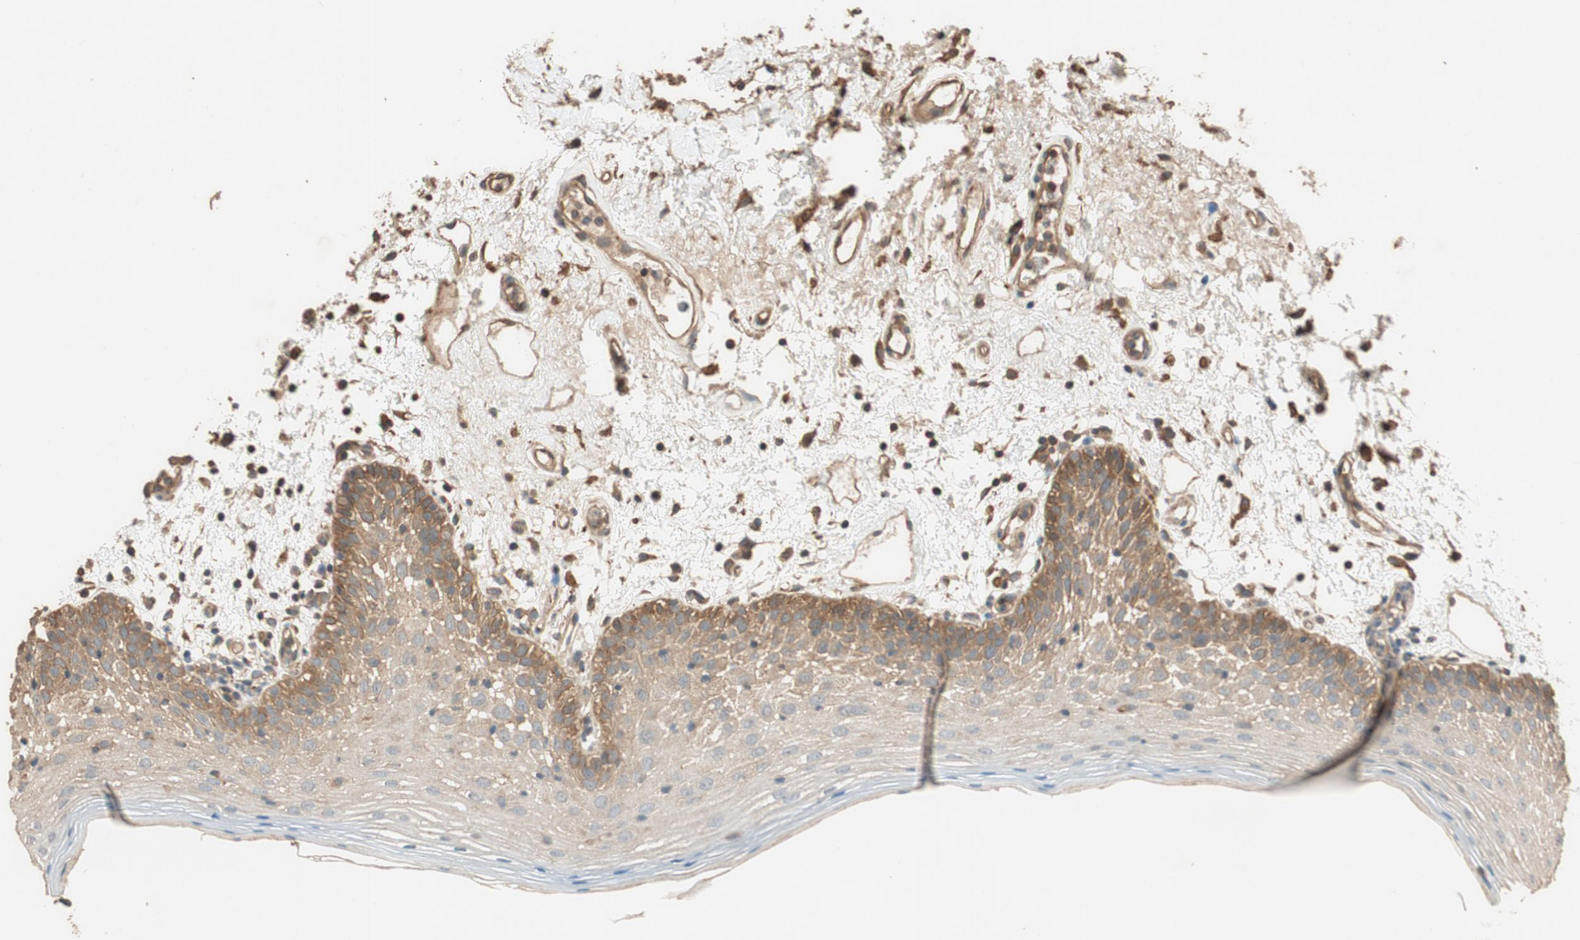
{"staining": {"intensity": "moderate", "quantity": "25%-75%", "location": "cytoplasmic/membranous"}, "tissue": "oral mucosa", "cell_type": "Squamous epithelial cells", "image_type": "normal", "snomed": [{"axis": "morphology", "description": "Normal tissue, NOS"}, {"axis": "morphology", "description": "Squamous cell carcinoma, NOS"}, {"axis": "topography", "description": "Skeletal muscle"}, {"axis": "topography", "description": "Oral tissue"}, {"axis": "topography", "description": "Head-Neck"}], "caption": "Approximately 25%-75% of squamous epithelial cells in normal human oral mucosa display moderate cytoplasmic/membranous protein expression as visualized by brown immunohistochemical staining.", "gene": "MST1R", "patient": {"sex": "male", "age": 71}}